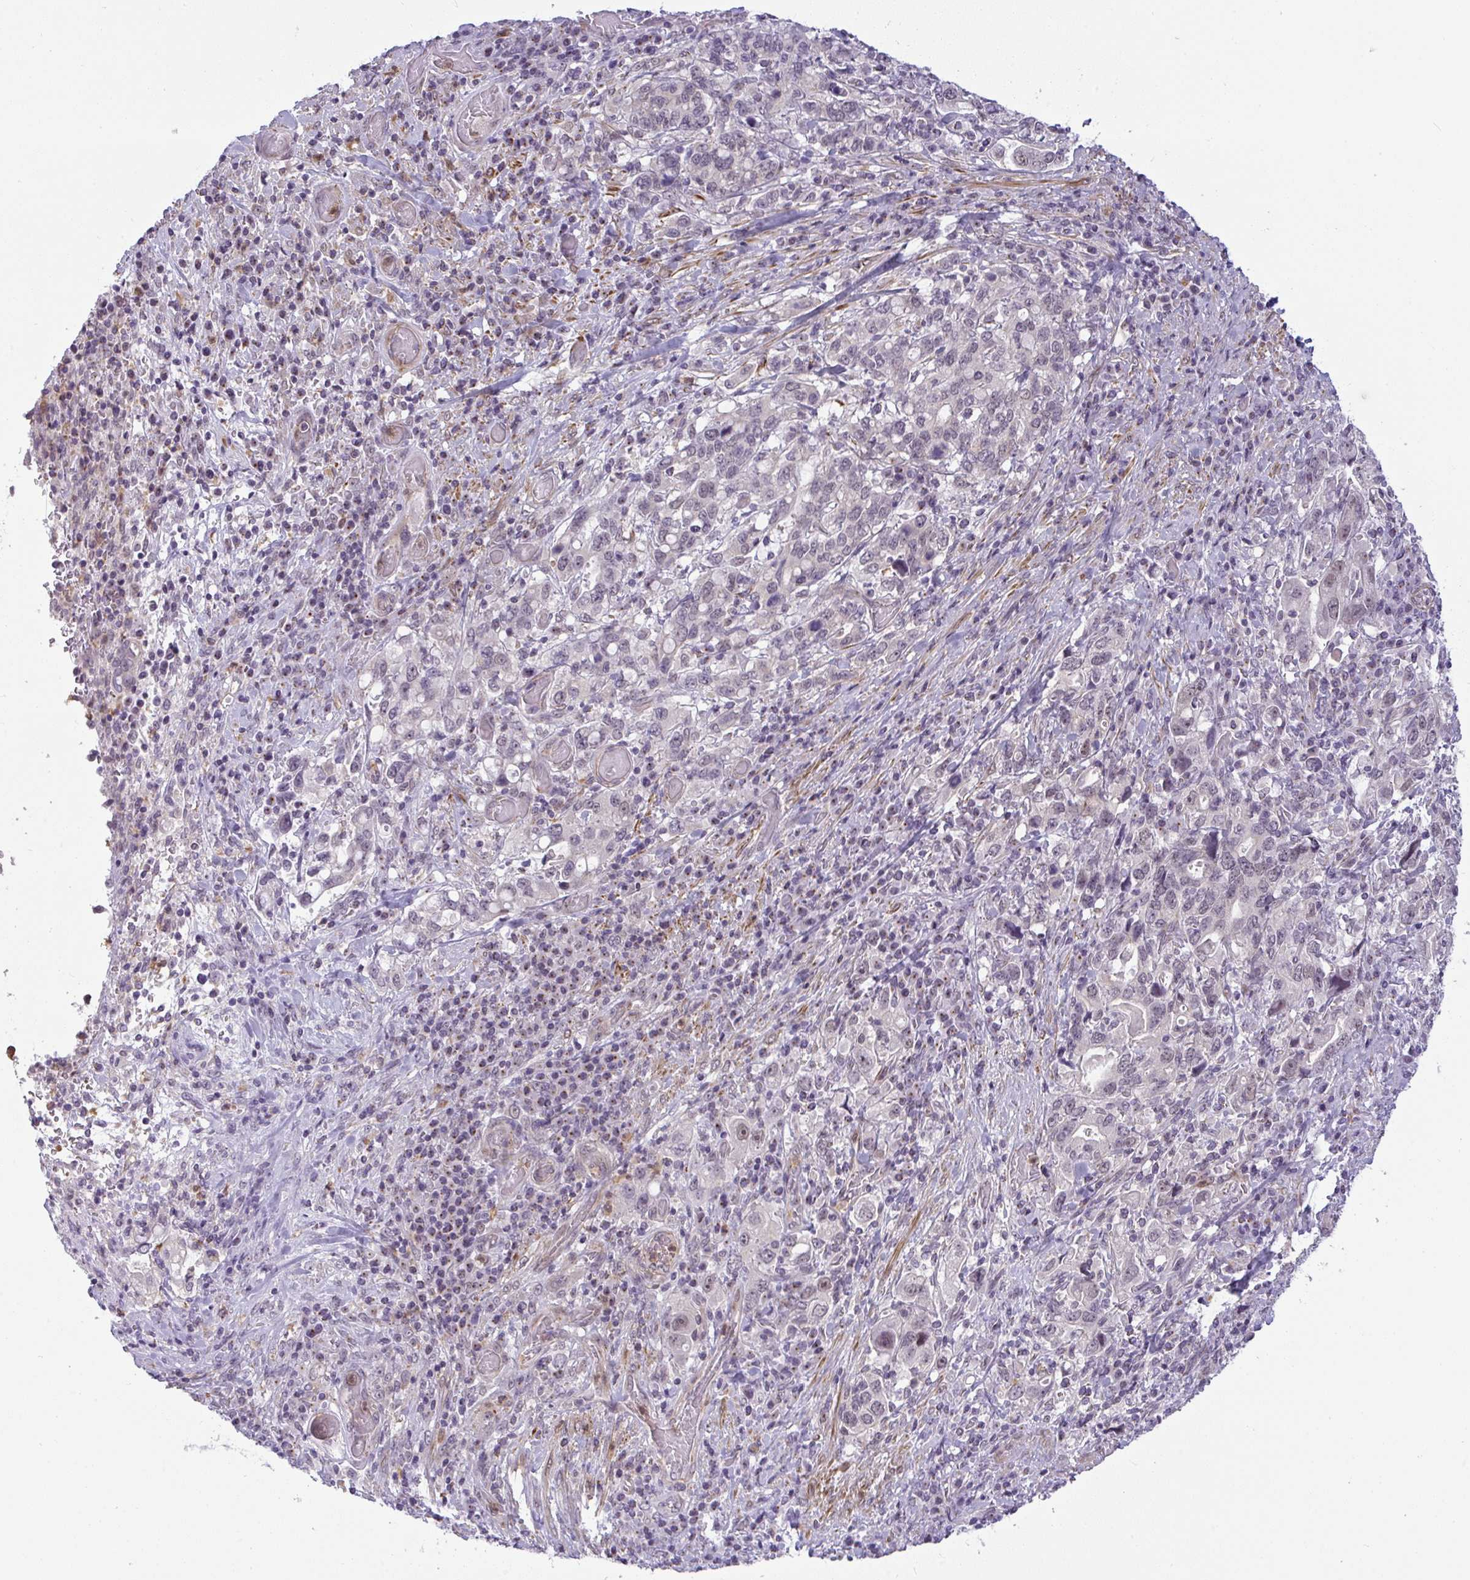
{"staining": {"intensity": "negative", "quantity": "none", "location": "none"}, "tissue": "stomach cancer", "cell_type": "Tumor cells", "image_type": "cancer", "snomed": [{"axis": "morphology", "description": "Adenocarcinoma, NOS"}, {"axis": "topography", "description": "Stomach, upper"}, {"axis": "topography", "description": "Stomach"}], "caption": "Micrograph shows no significant protein staining in tumor cells of stomach cancer (adenocarcinoma).", "gene": "DZIP1", "patient": {"sex": "male", "age": 62}}